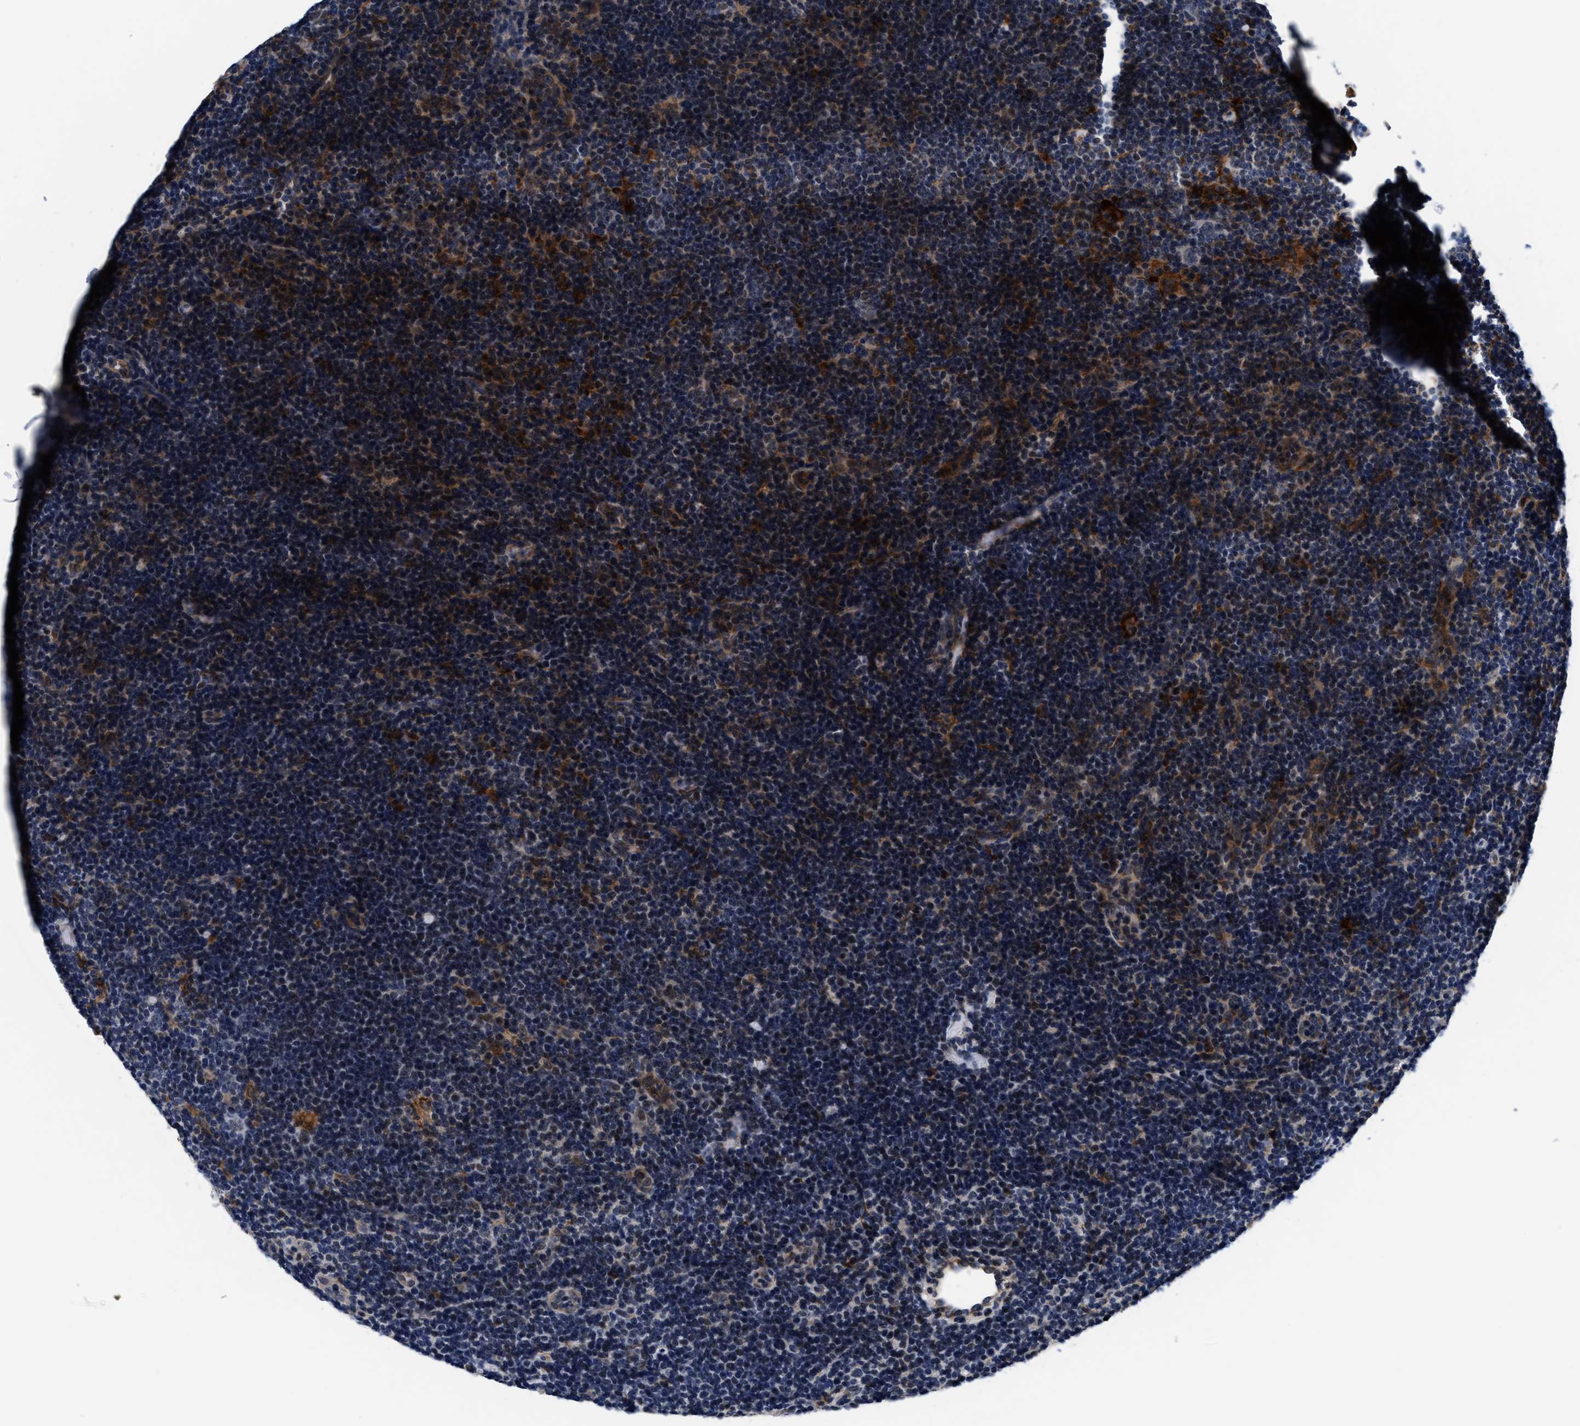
{"staining": {"intensity": "negative", "quantity": "none", "location": "none"}, "tissue": "lymphoma", "cell_type": "Tumor cells", "image_type": "cancer", "snomed": [{"axis": "morphology", "description": "Hodgkin's disease, NOS"}, {"axis": "topography", "description": "Lymph node"}], "caption": "Immunohistochemical staining of lymphoma reveals no significant positivity in tumor cells. The staining is performed using DAB brown chromogen with nuclei counter-stained in using hematoxylin.", "gene": "SLC12A2", "patient": {"sex": "female", "age": 57}}